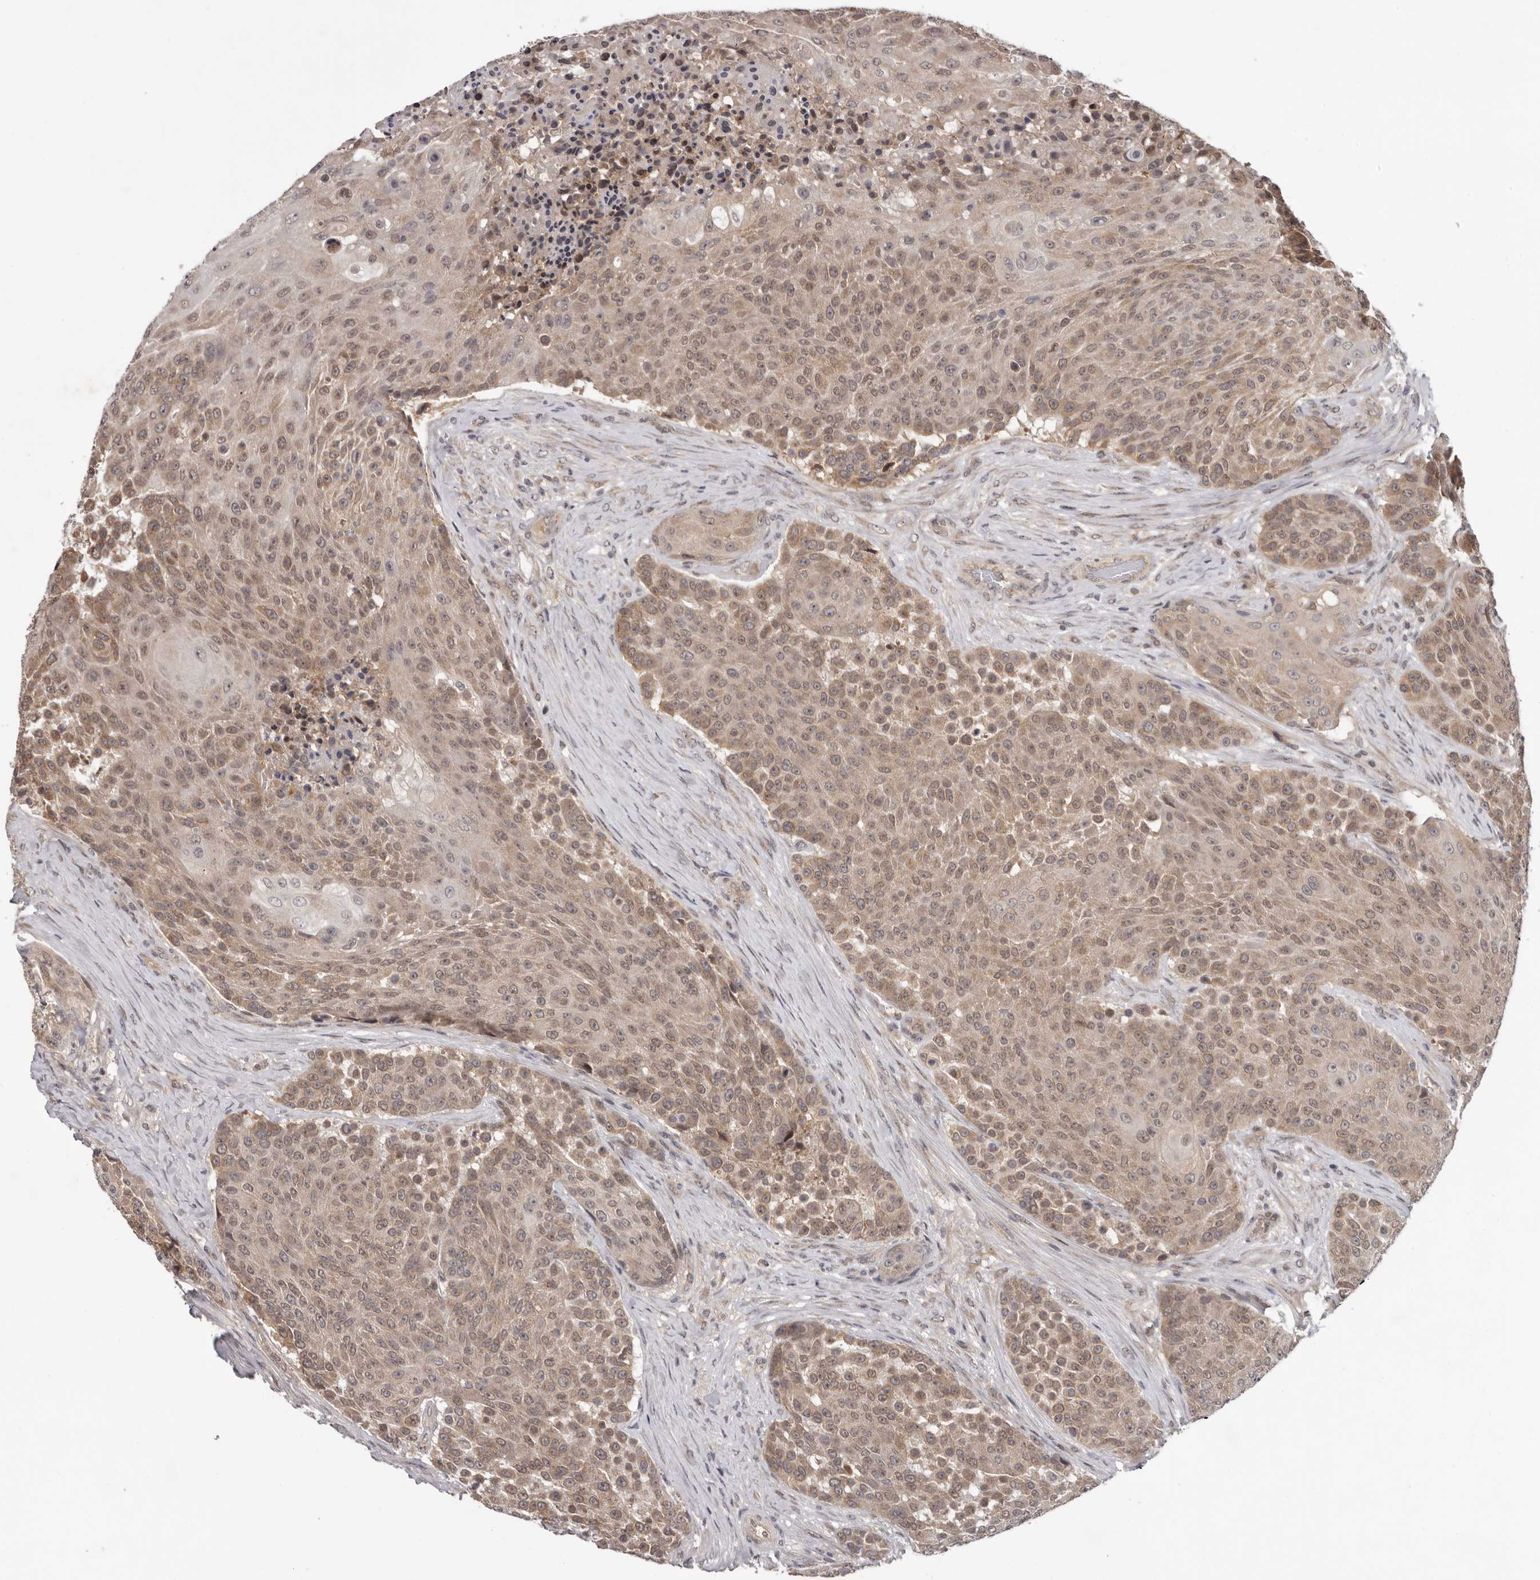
{"staining": {"intensity": "weak", "quantity": ">75%", "location": "cytoplasmic/membranous,nuclear"}, "tissue": "urothelial cancer", "cell_type": "Tumor cells", "image_type": "cancer", "snomed": [{"axis": "morphology", "description": "Urothelial carcinoma, High grade"}, {"axis": "topography", "description": "Urinary bladder"}], "caption": "High-power microscopy captured an immunohistochemistry (IHC) histopathology image of high-grade urothelial carcinoma, revealing weak cytoplasmic/membranous and nuclear staining in approximately >75% of tumor cells.", "gene": "TBX5", "patient": {"sex": "female", "age": 63}}